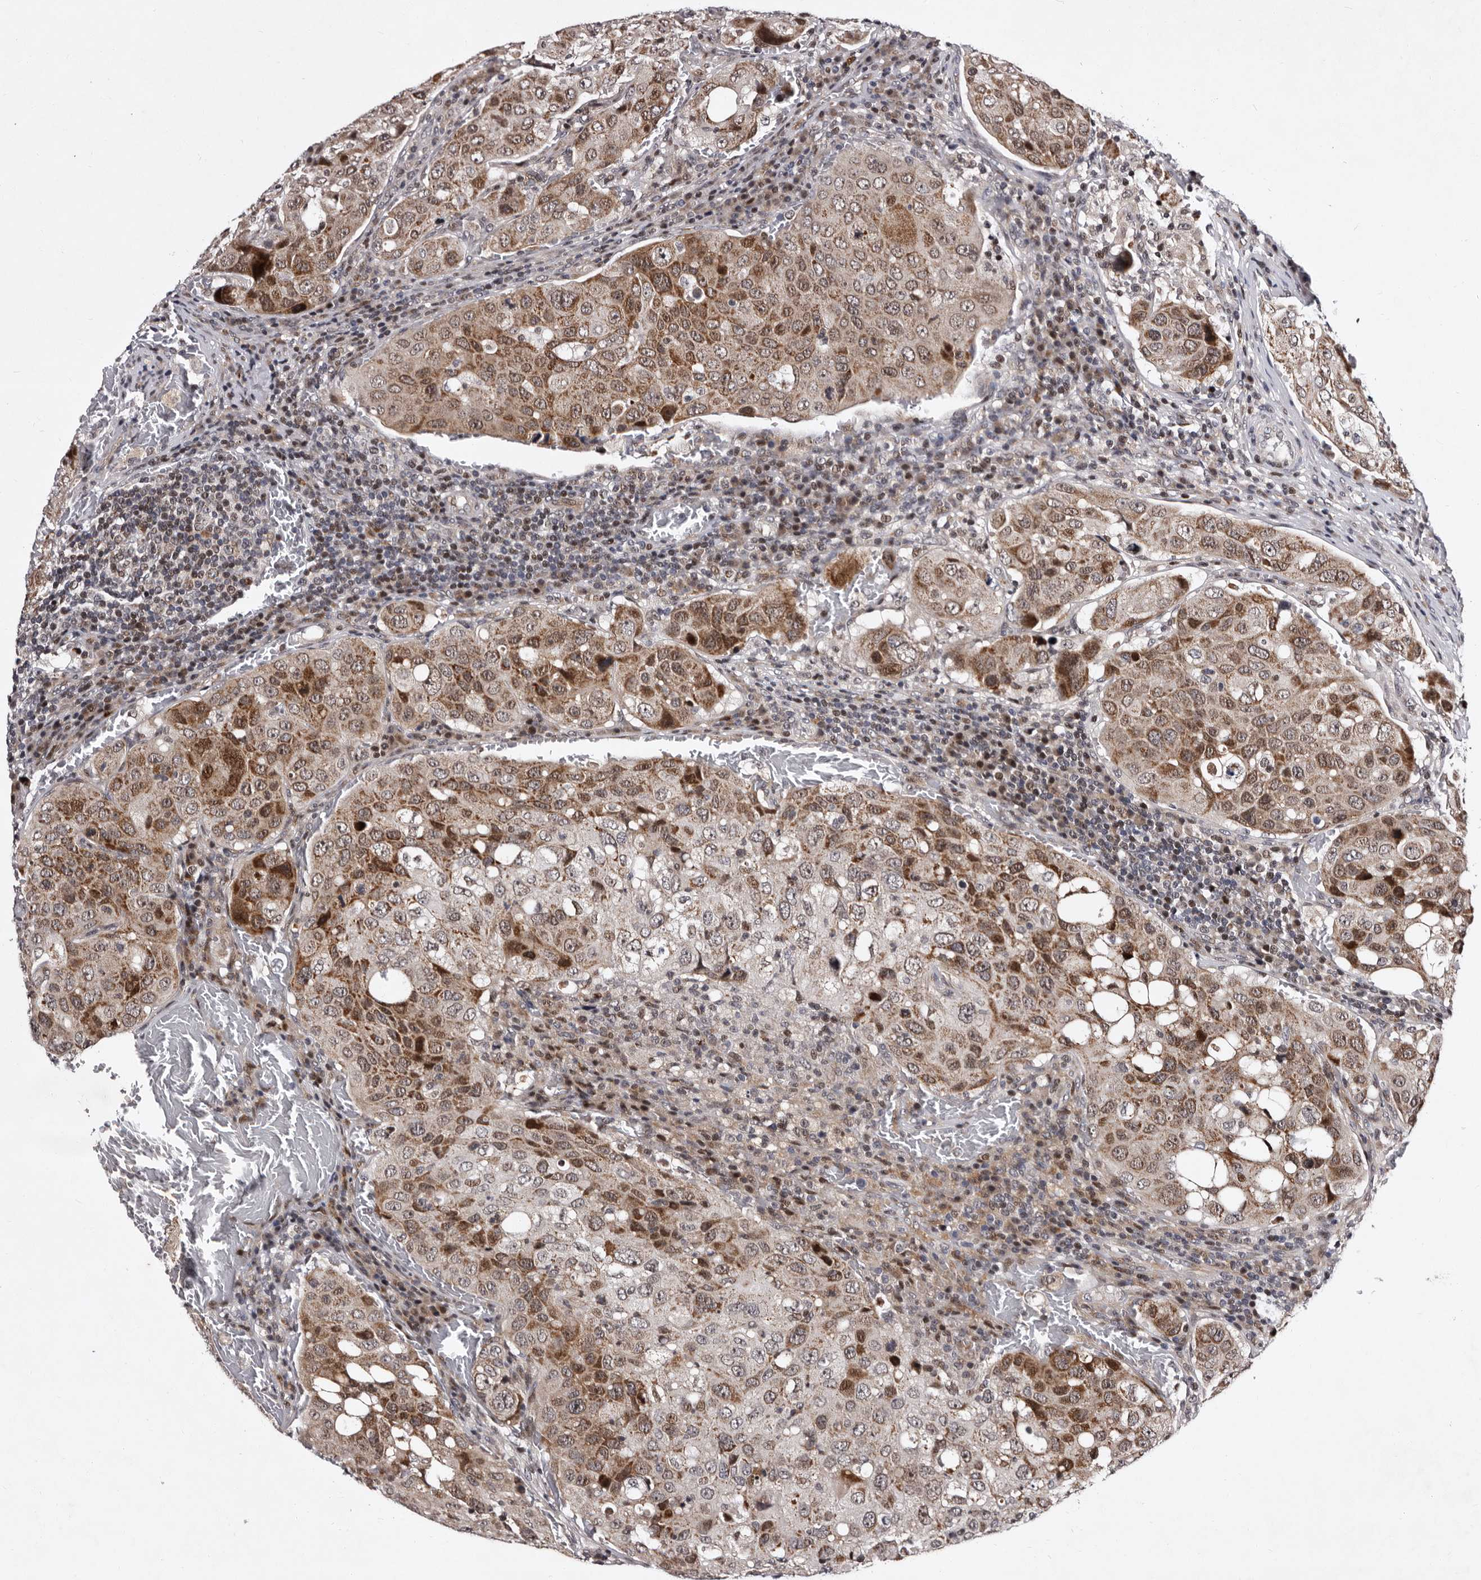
{"staining": {"intensity": "moderate", "quantity": "25%-75%", "location": "cytoplasmic/membranous,nuclear"}, "tissue": "urothelial cancer", "cell_type": "Tumor cells", "image_type": "cancer", "snomed": [{"axis": "morphology", "description": "Urothelial carcinoma, High grade"}, {"axis": "topography", "description": "Lymph node"}, {"axis": "topography", "description": "Urinary bladder"}], "caption": "A histopathology image of human urothelial cancer stained for a protein exhibits moderate cytoplasmic/membranous and nuclear brown staining in tumor cells.", "gene": "TNKS", "patient": {"sex": "male", "age": 51}}